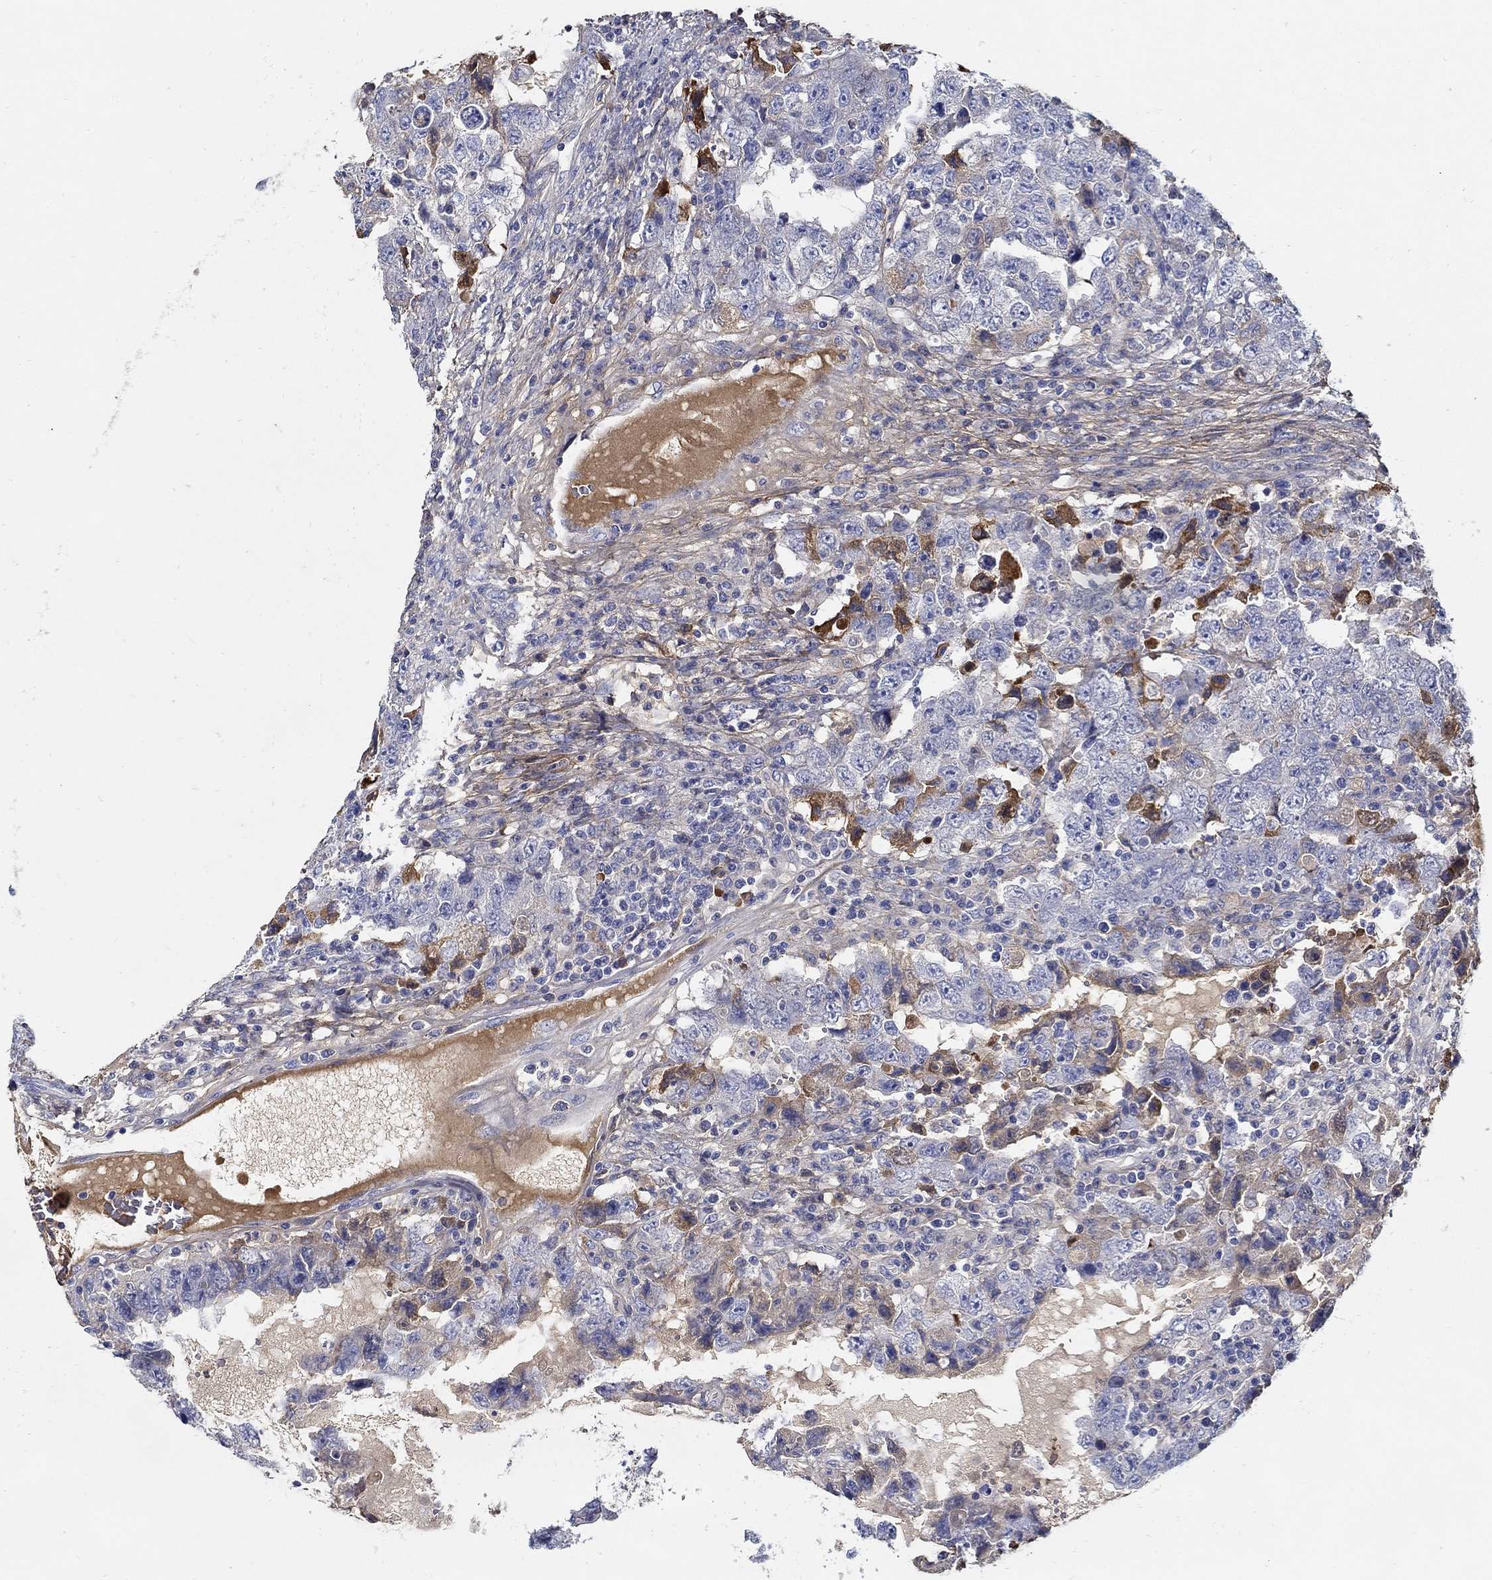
{"staining": {"intensity": "negative", "quantity": "none", "location": "none"}, "tissue": "testis cancer", "cell_type": "Tumor cells", "image_type": "cancer", "snomed": [{"axis": "morphology", "description": "Carcinoma, Embryonal, NOS"}, {"axis": "topography", "description": "Testis"}], "caption": "Embryonal carcinoma (testis) was stained to show a protein in brown. There is no significant expression in tumor cells. (Brightfield microscopy of DAB immunohistochemistry at high magnification).", "gene": "TGFBI", "patient": {"sex": "male", "age": 26}}